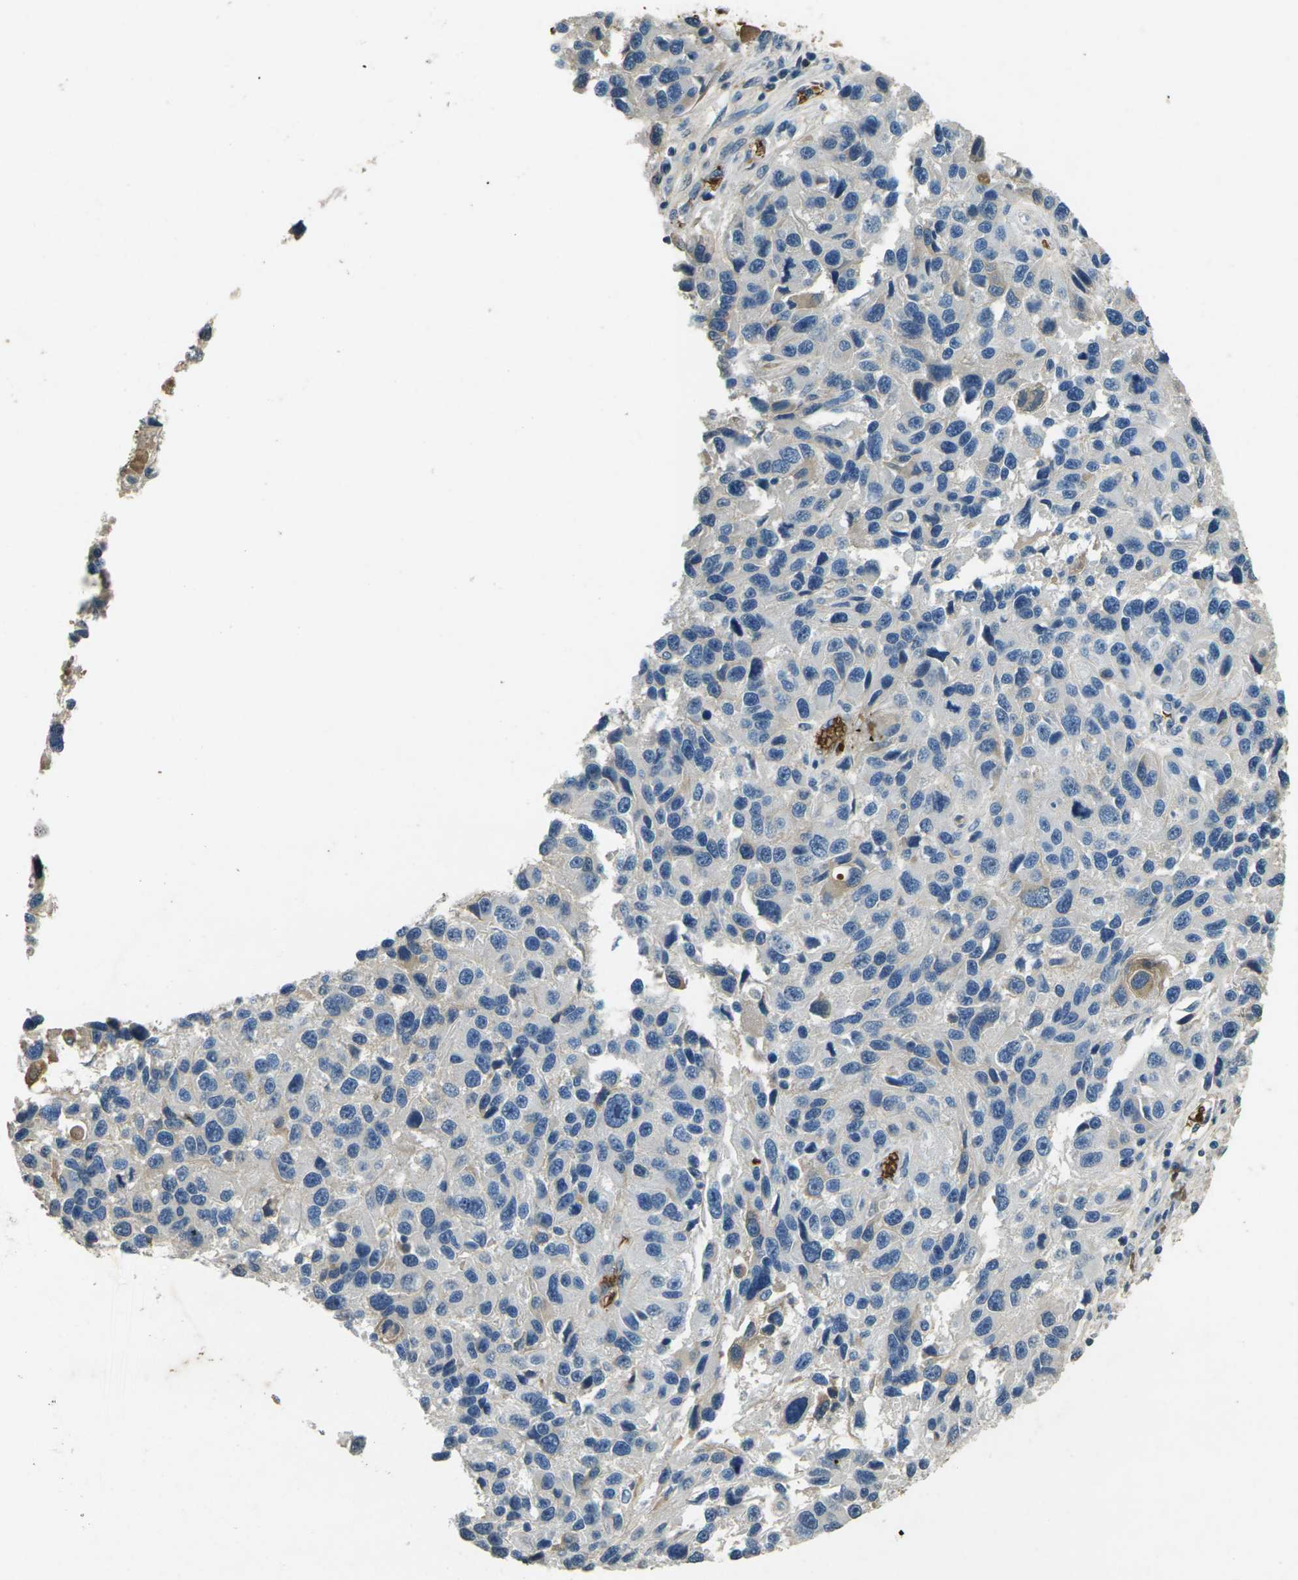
{"staining": {"intensity": "negative", "quantity": "none", "location": "none"}, "tissue": "melanoma", "cell_type": "Tumor cells", "image_type": "cancer", "snomed": [{"axis": "morphology", "description": "Malignant melanoma, NOS"}, {"axis": "topography", "description": "Skin"}], "caption": "Melanoma was stained to show a protein in brown. There is no significant positivity in tumor cells. (Brightfield microscopy of DAB IHC at high magnification).", "gene": "HBB", "patient": {"sex": "male", "age": 53}}